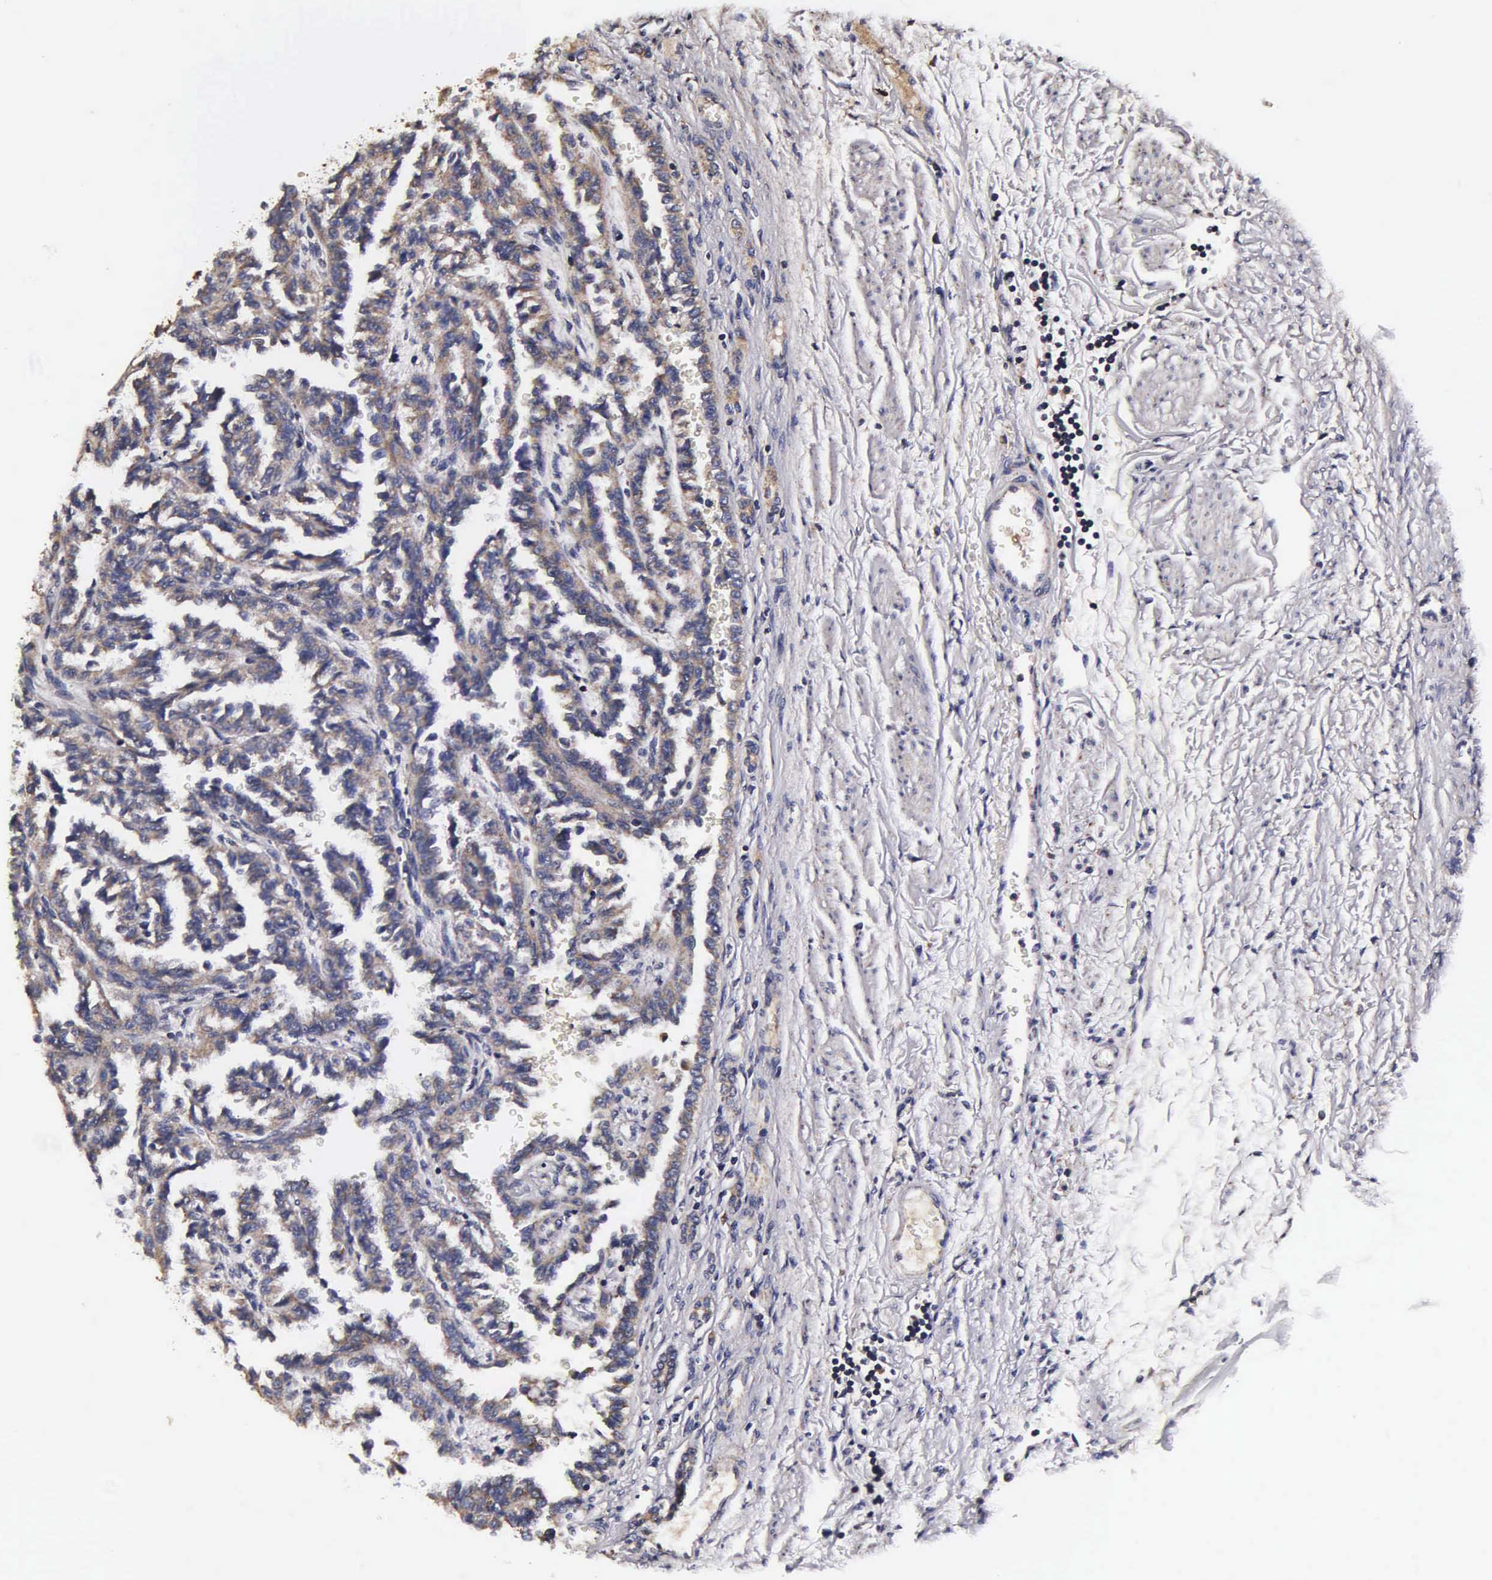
{"staining": {"intensity": "weak", "quantity": ">75%", "location": "cytoplasmic/membranous"}, "tissue": "renal cancer", "cell_type": "Tumor cells", "image_type": "cancer", "snomed": [{"axis": "morphology", "description": "Inflammation, NOS"}, {"axis": "morphology", "description": "Adenocarcinoma, NOS"}, {"axis": "topography", "description": "Kidney"}], "caption": "Immunohistochemistry (IHC) of human renal adenocarcinoma demonstrates low levels of weak cytoplasmic/membranous expression in about >75% of tumor cells.", "gene": "PSMA3", "patient": {"sex": "male", "age": 68}}